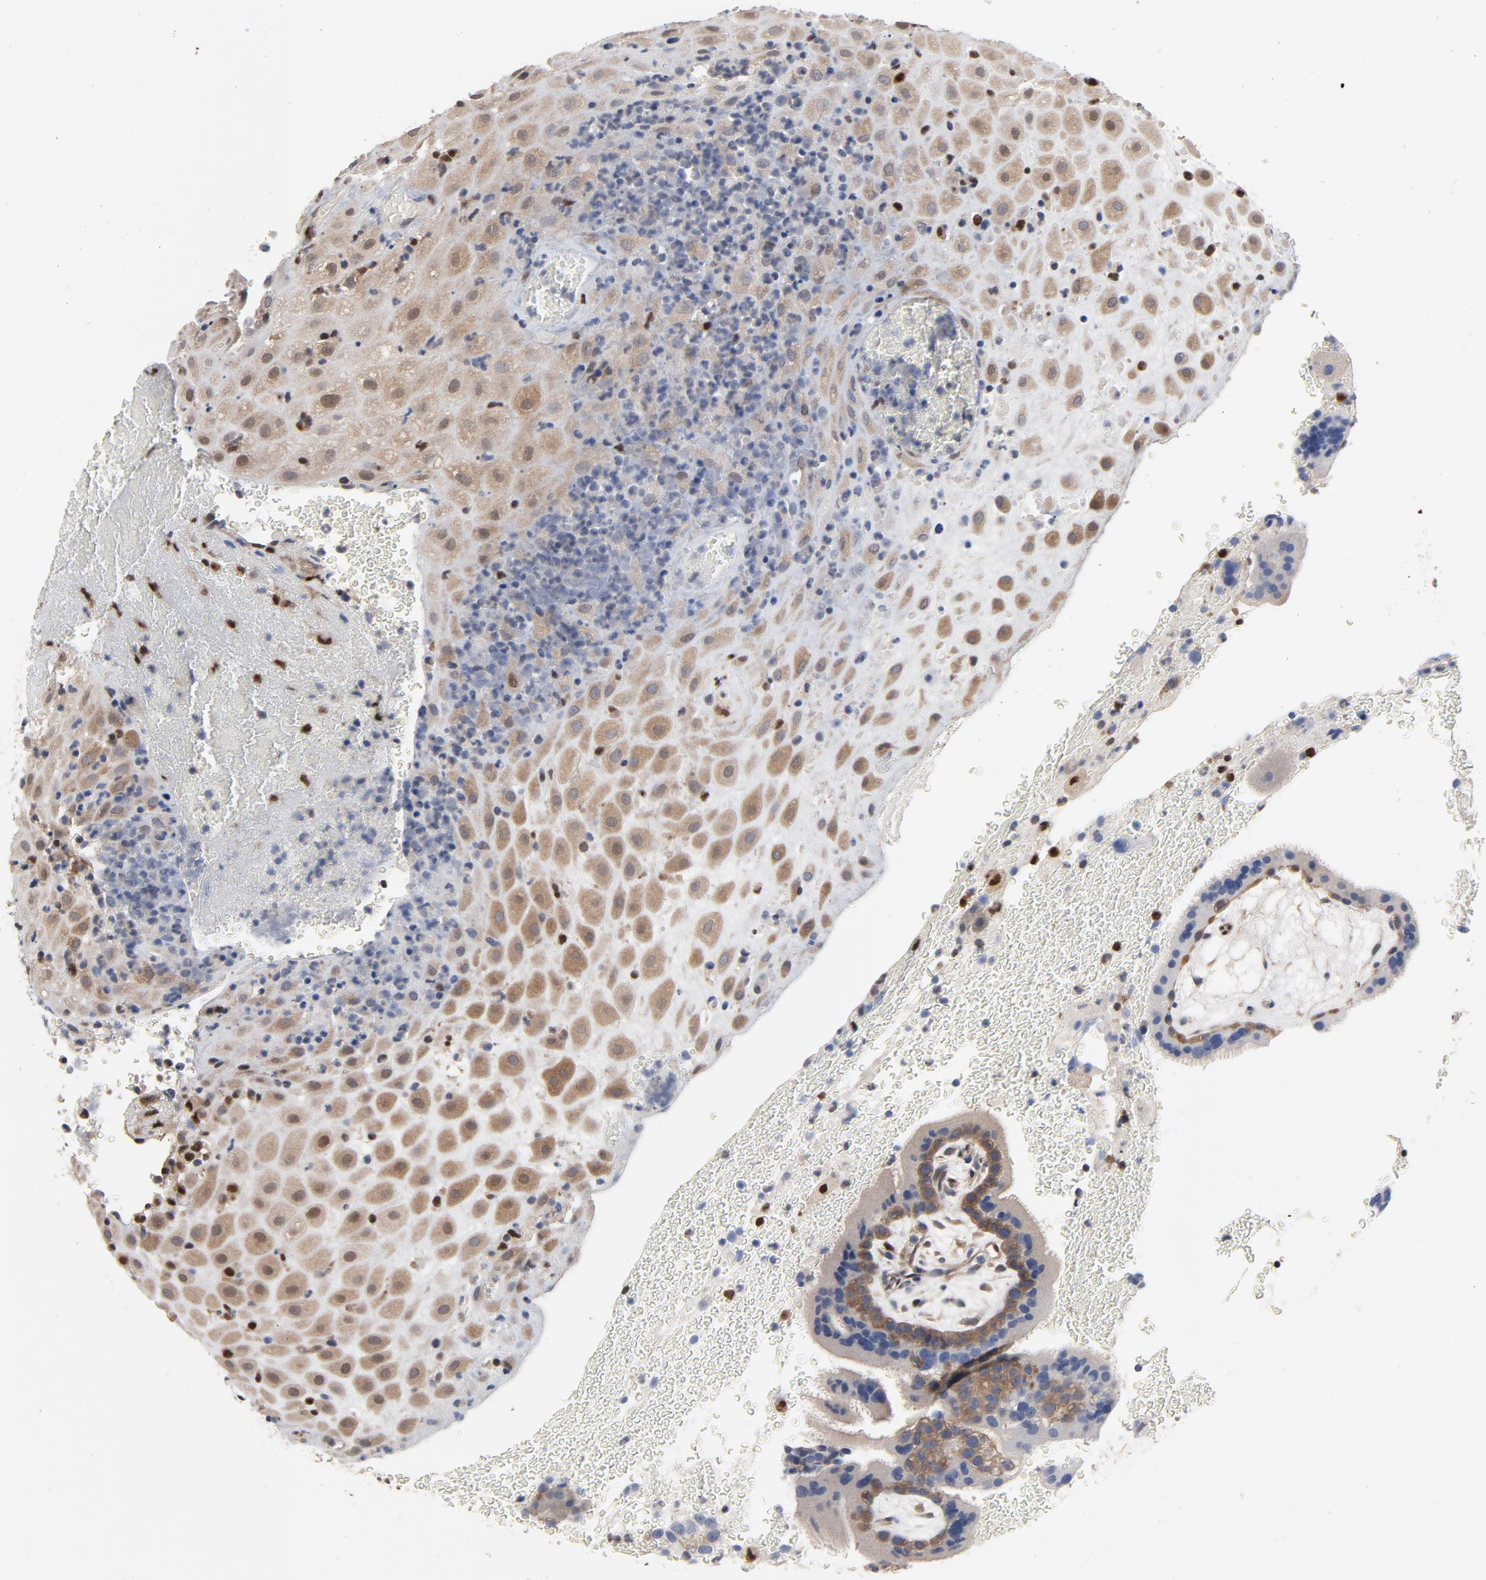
{"staining": {"intensity": "moderate", "quantity": ">75%", "location": "cytoplasmic/membranous,nuclear"}, "tissue": "placenta", "cell_type": "Decidual cells", "image_type": "normal", "snomed": [{"axis": "morphology", "description": "Normal tissue, NOS"}, {"axis": "topography", "description": "Placenta"}], "caption": "Immunohistochemical staining of normal placenta demonstrates >75% levels of moderate cytoplasmic/membranous,nuclear protein staining in about >75% of decidual cells.", "gene": "NFKB1", "patient": {"sex": "female", "age": 19}}